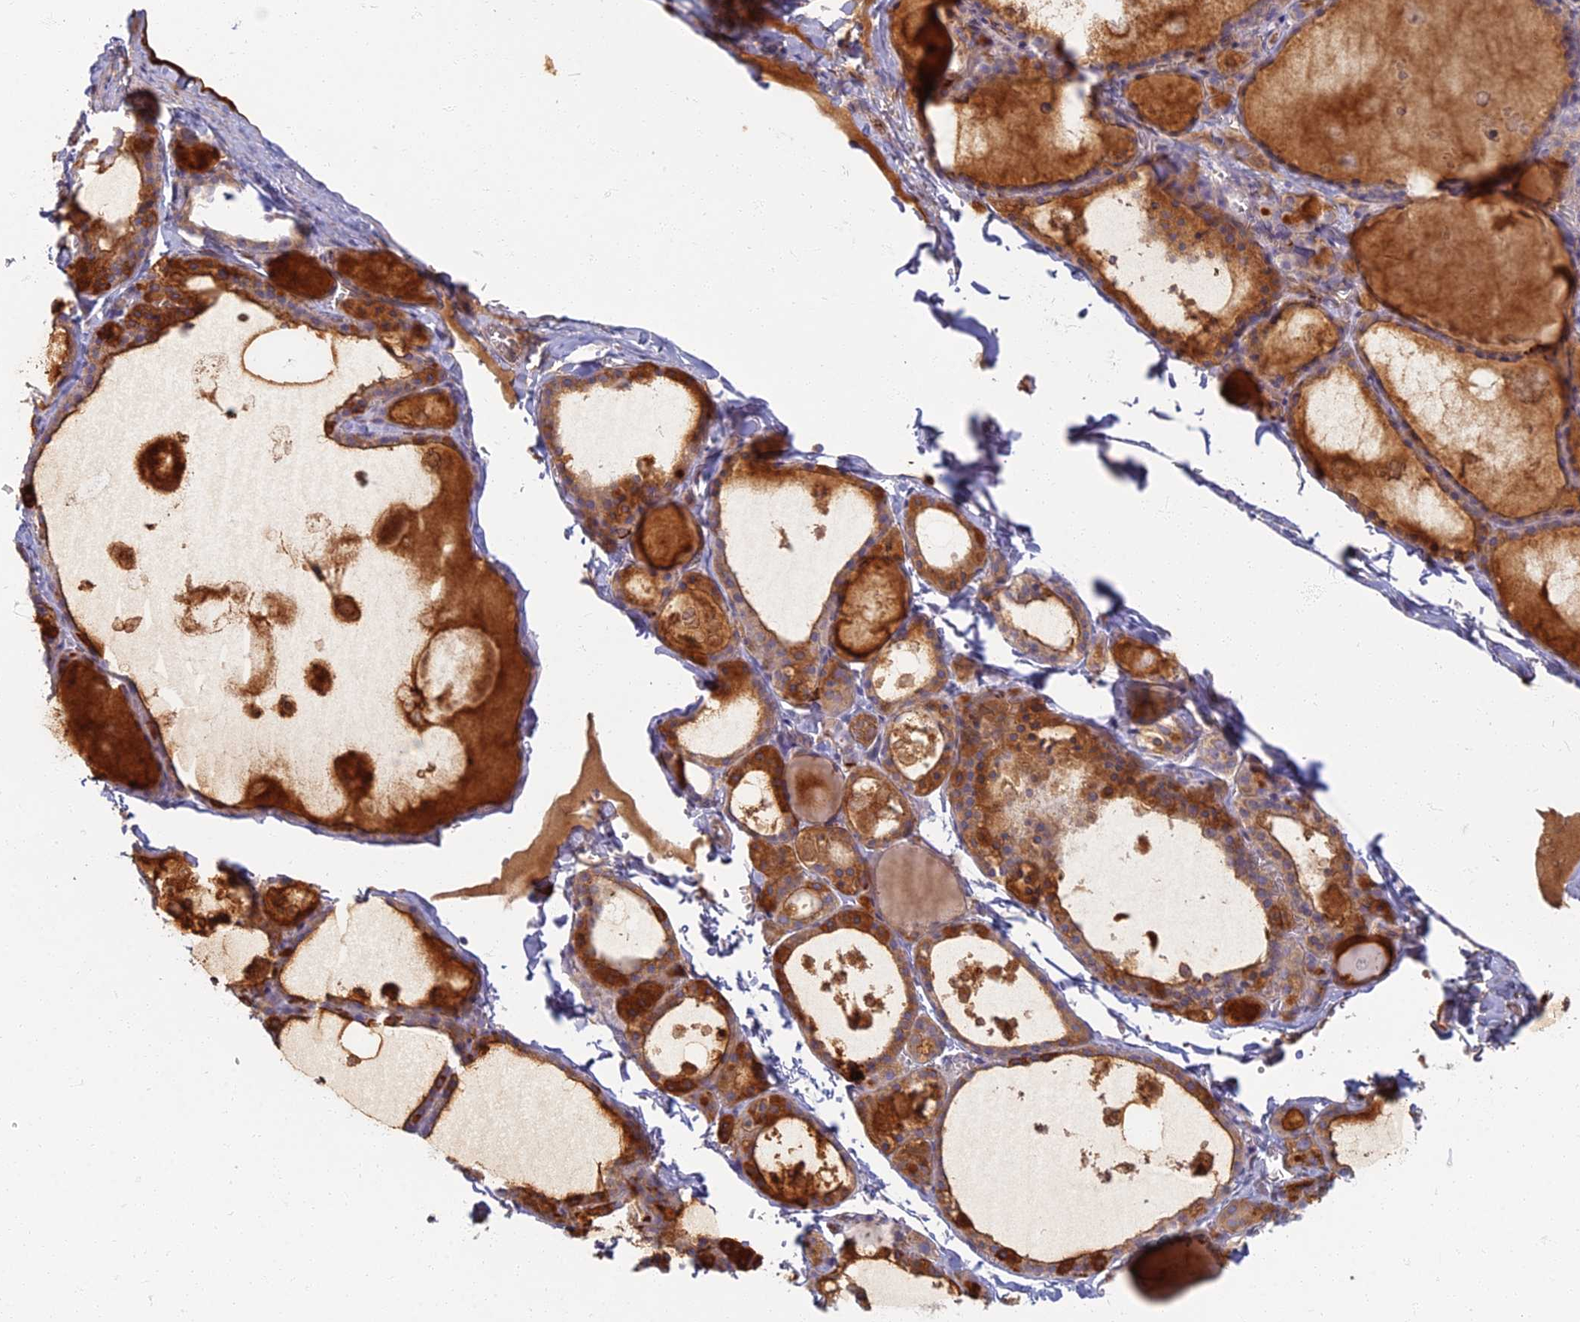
{"staining": {"intensity": "moderate", "quantity": "25%-75%", "location": "cytoplasmic/membranous"}, "tissue": "thyroid gland", "cell_type": "Glandular cells", "image_type": "normal", "snomed": [{"axis": "morphology", "description": "Normal tissue, NOS"}, {"axis": "topography", "description": "Thyroid gland"}], "caption": "IHC of normal human thyroid gland shows medium levels of moderate cytoplasmic/membranous positivity in approximately 25%-75% of glandular cells.", "gene": "PROX2", "patient": {"sex": "male", "age": 56}}